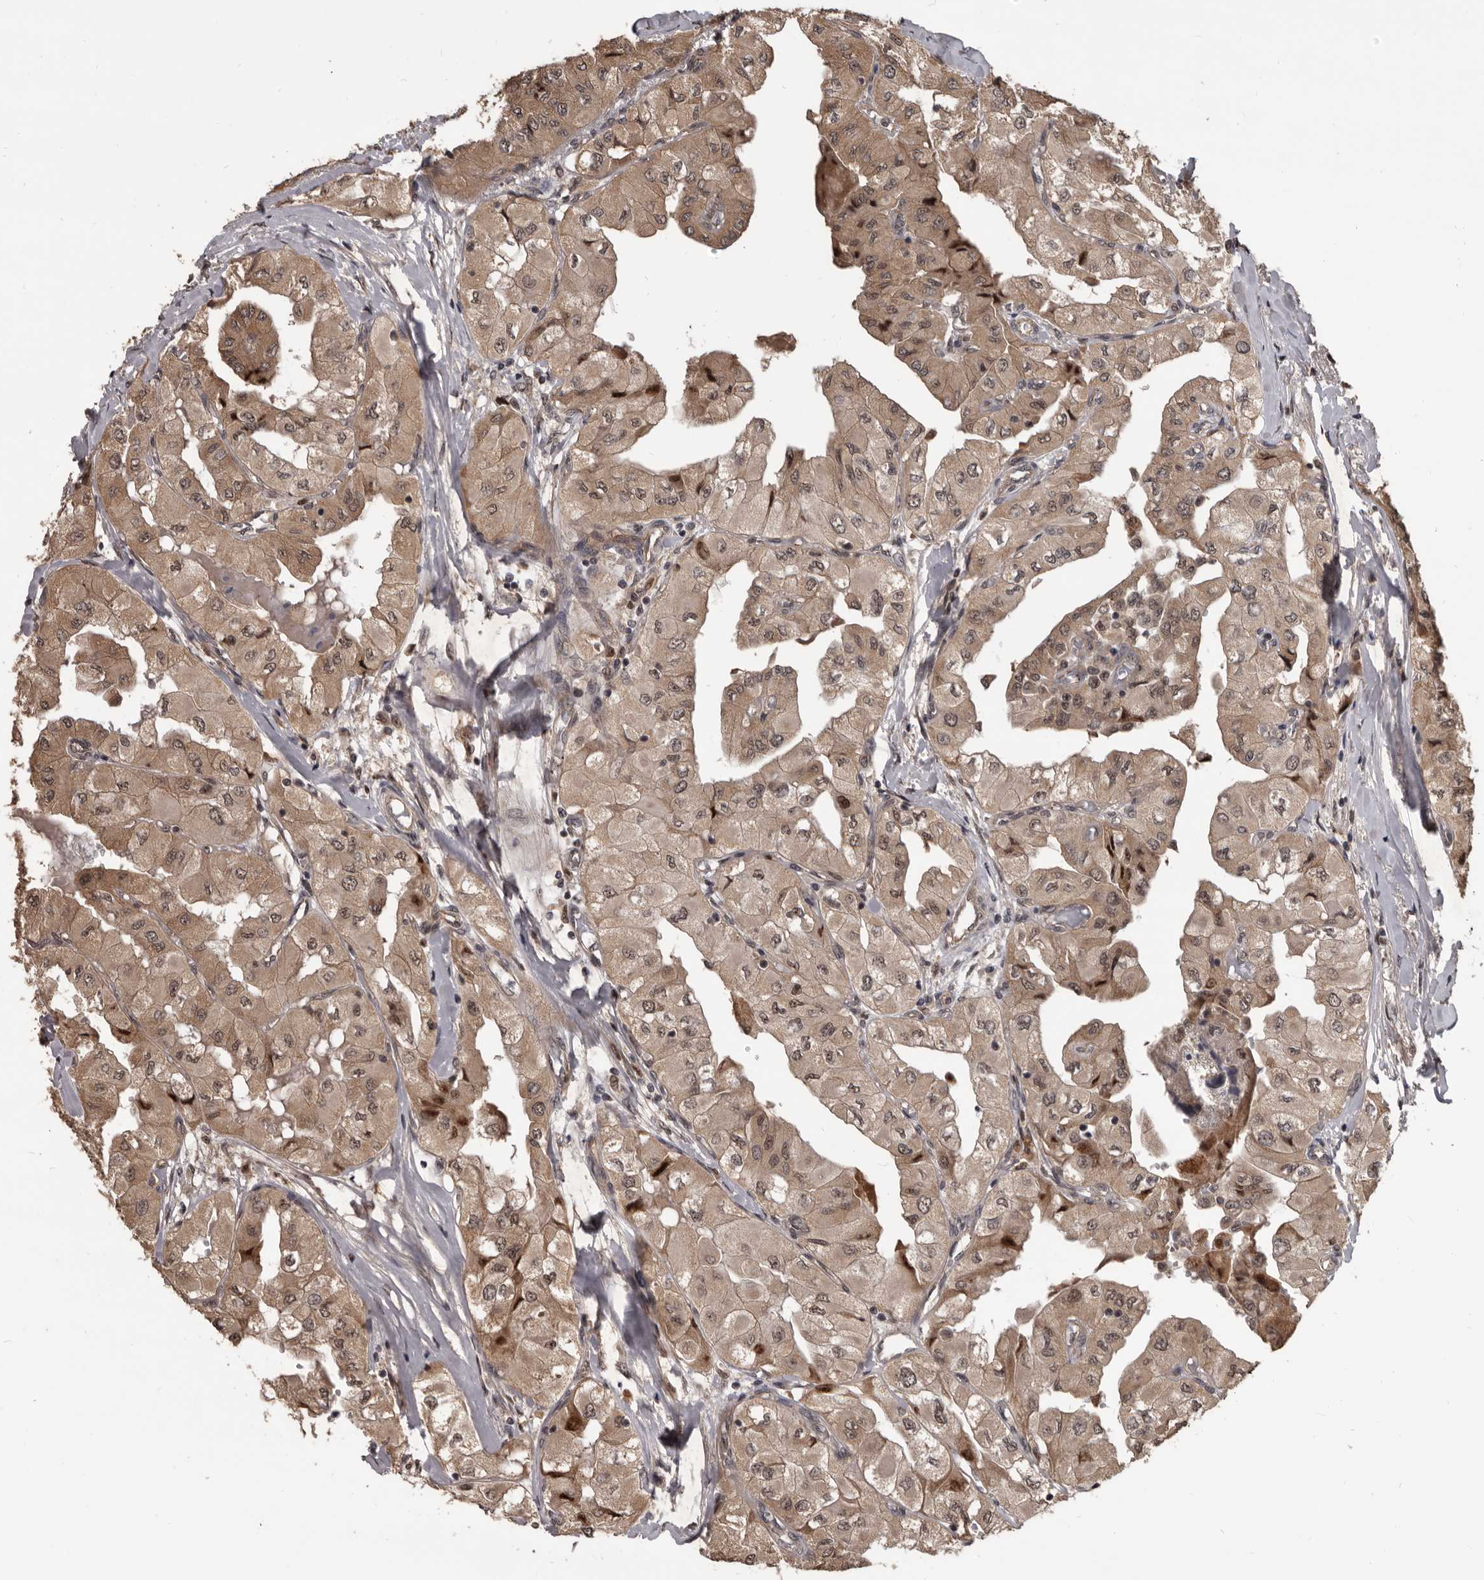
{"staining": {"intensity": "moderate", "quantity": ">75%", "location": "cytoplasmic/membranous,nuclear"}, "tissue": "thyroid cancer", "cell_type": "Tumor cells", "image_type": "cancer", "snomed": [{"axis": "morphology", "description": "Papillary adenocarcinoma, NOS"}, {"axis": "topography", "description": "Thyroid gland"}], "caption": "High-magnification brightfield microscopy of thyroid cancer stained with DAB (3,3'-diaminobenzidine) (brown) and counterstained with hematoxylin (blue). tumor cells exhibit moderate cytoplasmic/membranous and nuclear expression is seen in about>75% of cells.", "gene": "AHR", "patient": {"sex": "female", "age": 59}}